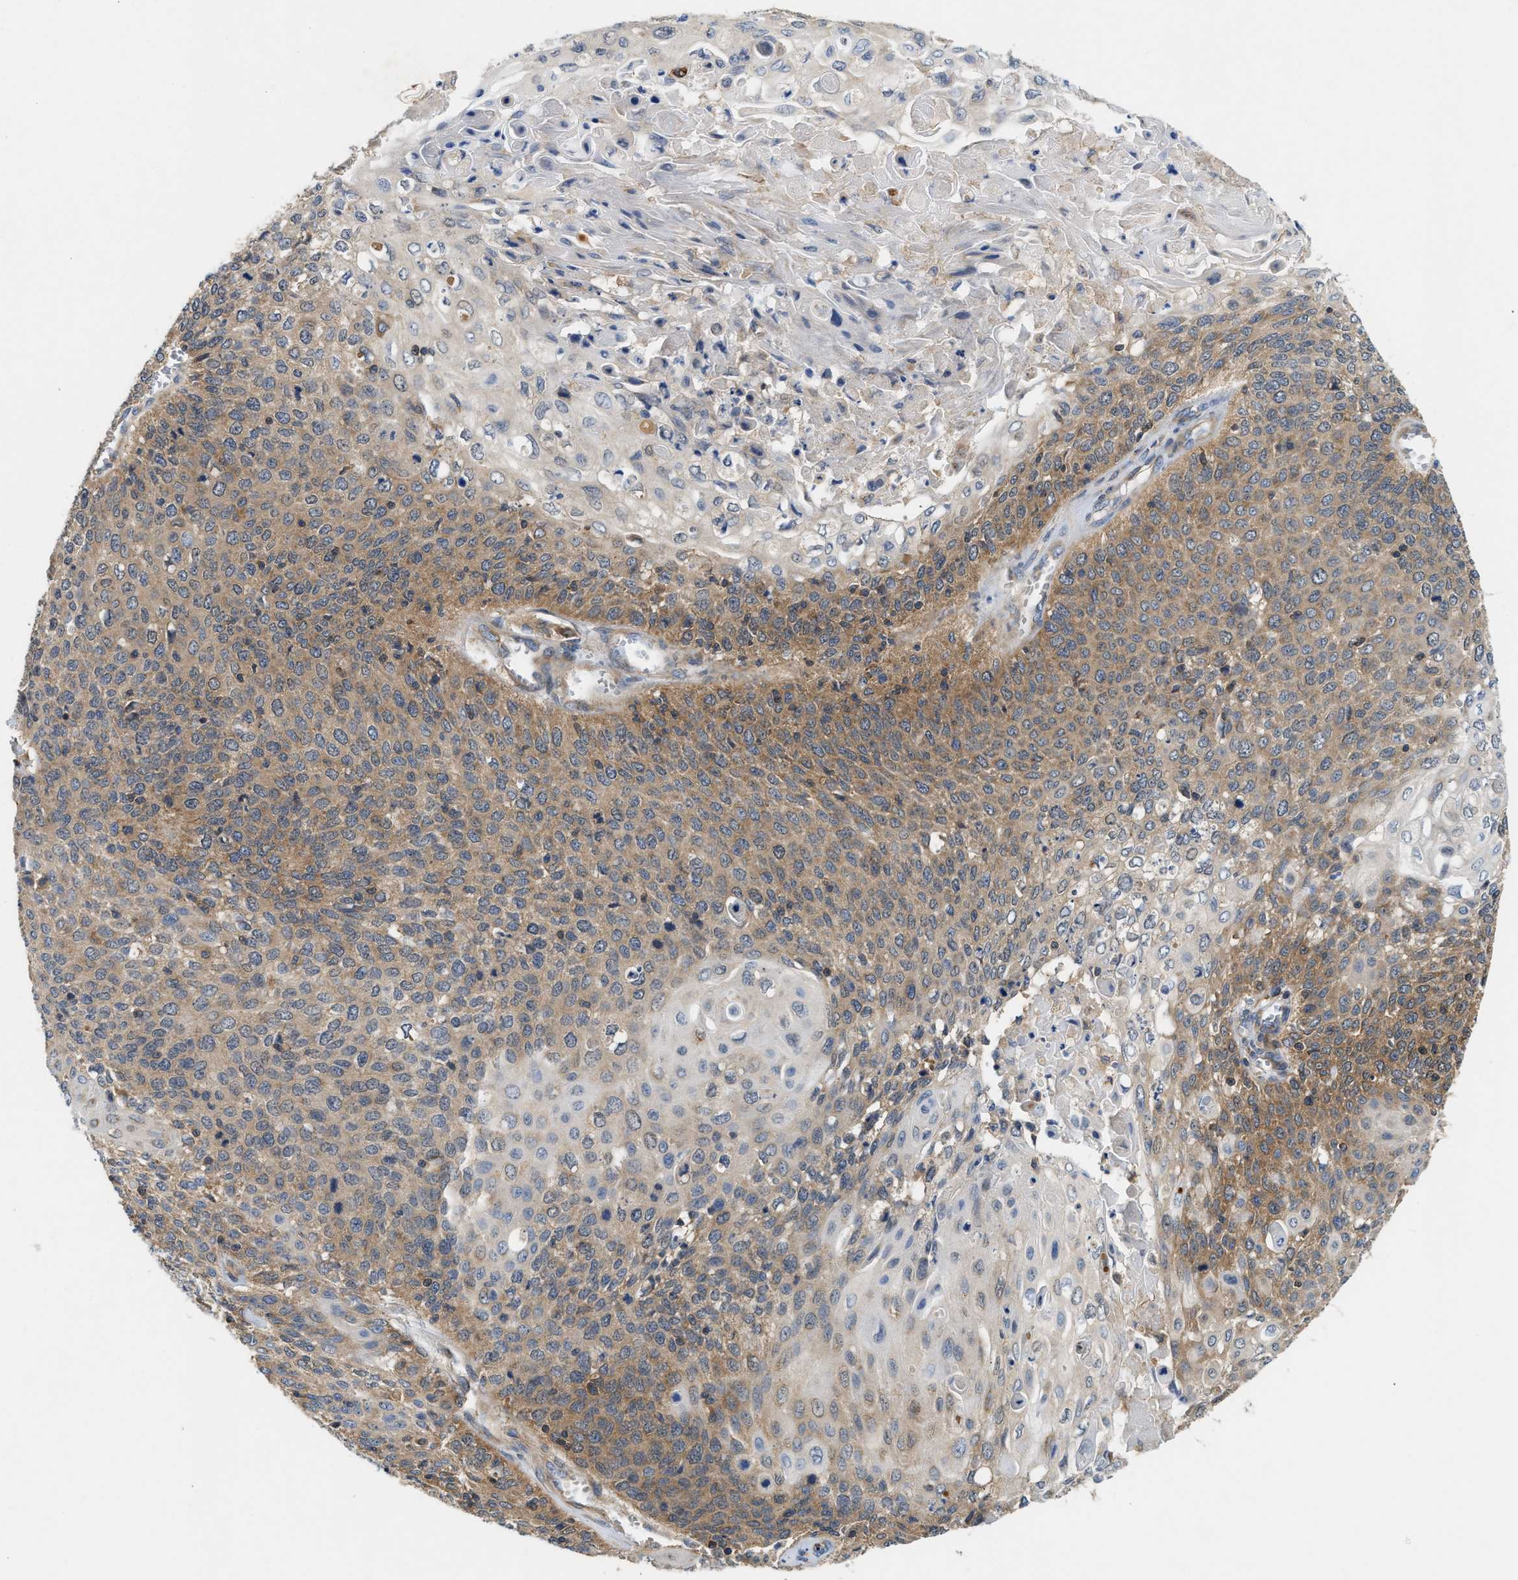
{"staining": {"intensity": "moderate", "quantity": "25%-75%", "location": "cytoplasmic/membranous"}, "tissue": "cervical cancer", "cell_type": "Tumor cells", "image_type": "cancer", "snomed": [{"axis": "morphology", "description": "Squamous cell carcinoma, NOS"}, {"axis": "topography", "description": "Cervix"}], "caption": "Immunohistochemistry (DAB) staining of human cervical cancer (squamous cell carcinoma) displays moderate cytoplasmic/membranous protein positivity in approximately 25%-75% of tumor cells.", "gene": "CCM2", "patient": {"sex": "female", "age": 39}}